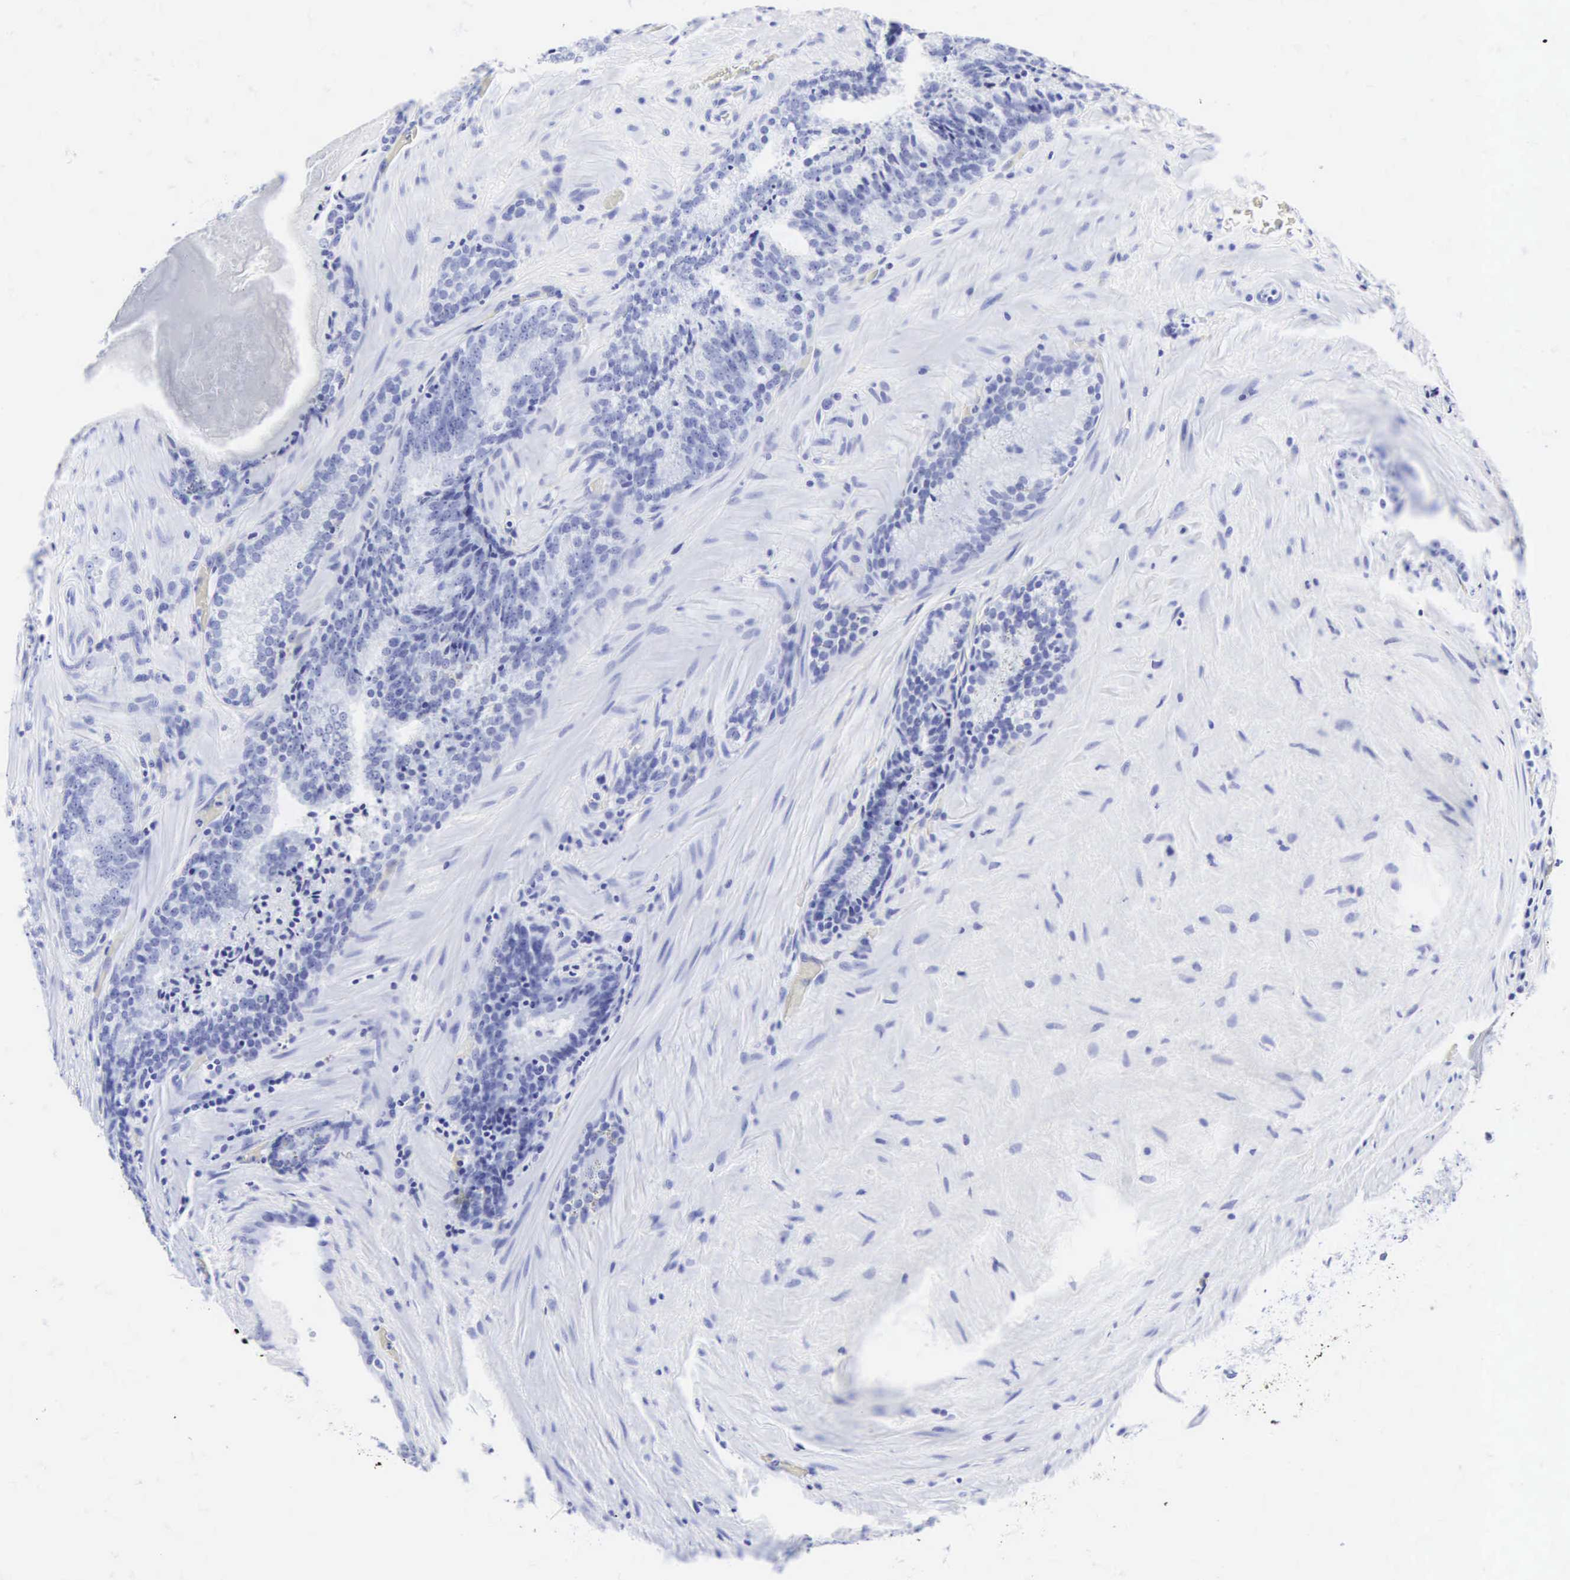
{"staining": {"intensity": "negative", "quantity": "none", "location": "none"}, "tissue": "prostate cancer", "cell_type": "Tumor cells", "image_type": "cancer", "snomed": [{"axis": "morphology", "description": "Adenocarcinoma, Medium grade"}, {"axis": "topography", "description": "Prostate"}], "caption": "This is a image of immunohistochemistry (IHC) staining of prostate adenocarcinoma (medium-grade), which shows no positivity in tumor cells.", "gene": "CGB3", "patient": {"sex": "male", "age": 60}}